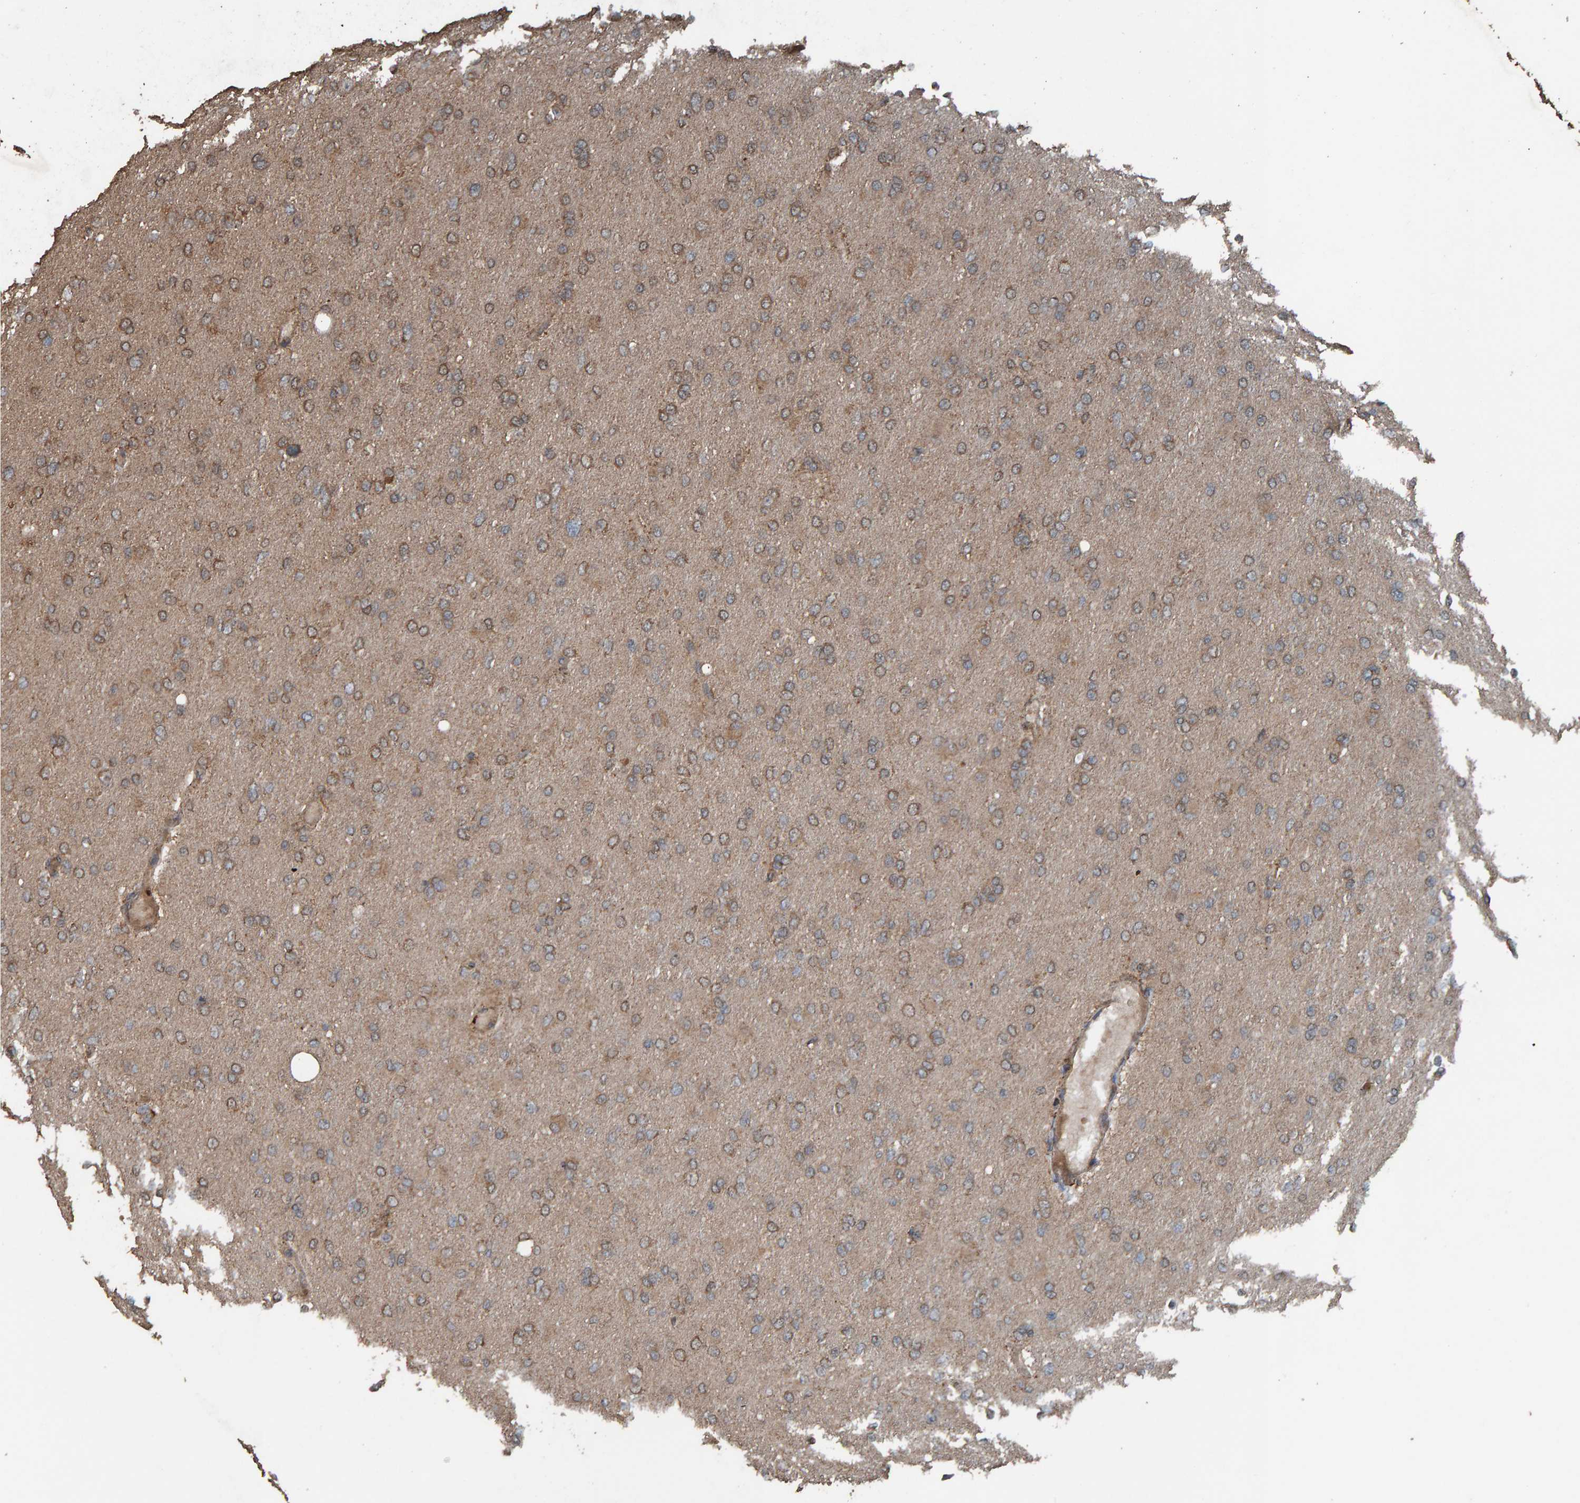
{"staining": {"intensity": "weak", "quantity": ">75%", "location": "cytoplasmic/membranous"}, "tissue": "glioma", "cell_type": "Tumor cells", "image_type": "cancer", "snomed": [{"axis": "morphology", "description": "Glioma, malignant, High grade"}, {"axis": "topography", "description": "Cerebral cortex"}], "caption": "Malignant high-grade glioma tissue displays weak cytoplasmic/membranous expression in approximately >75% of tumor cells", "gene": "DUS1L", "patient": {"sex": "female", "age": 36}}